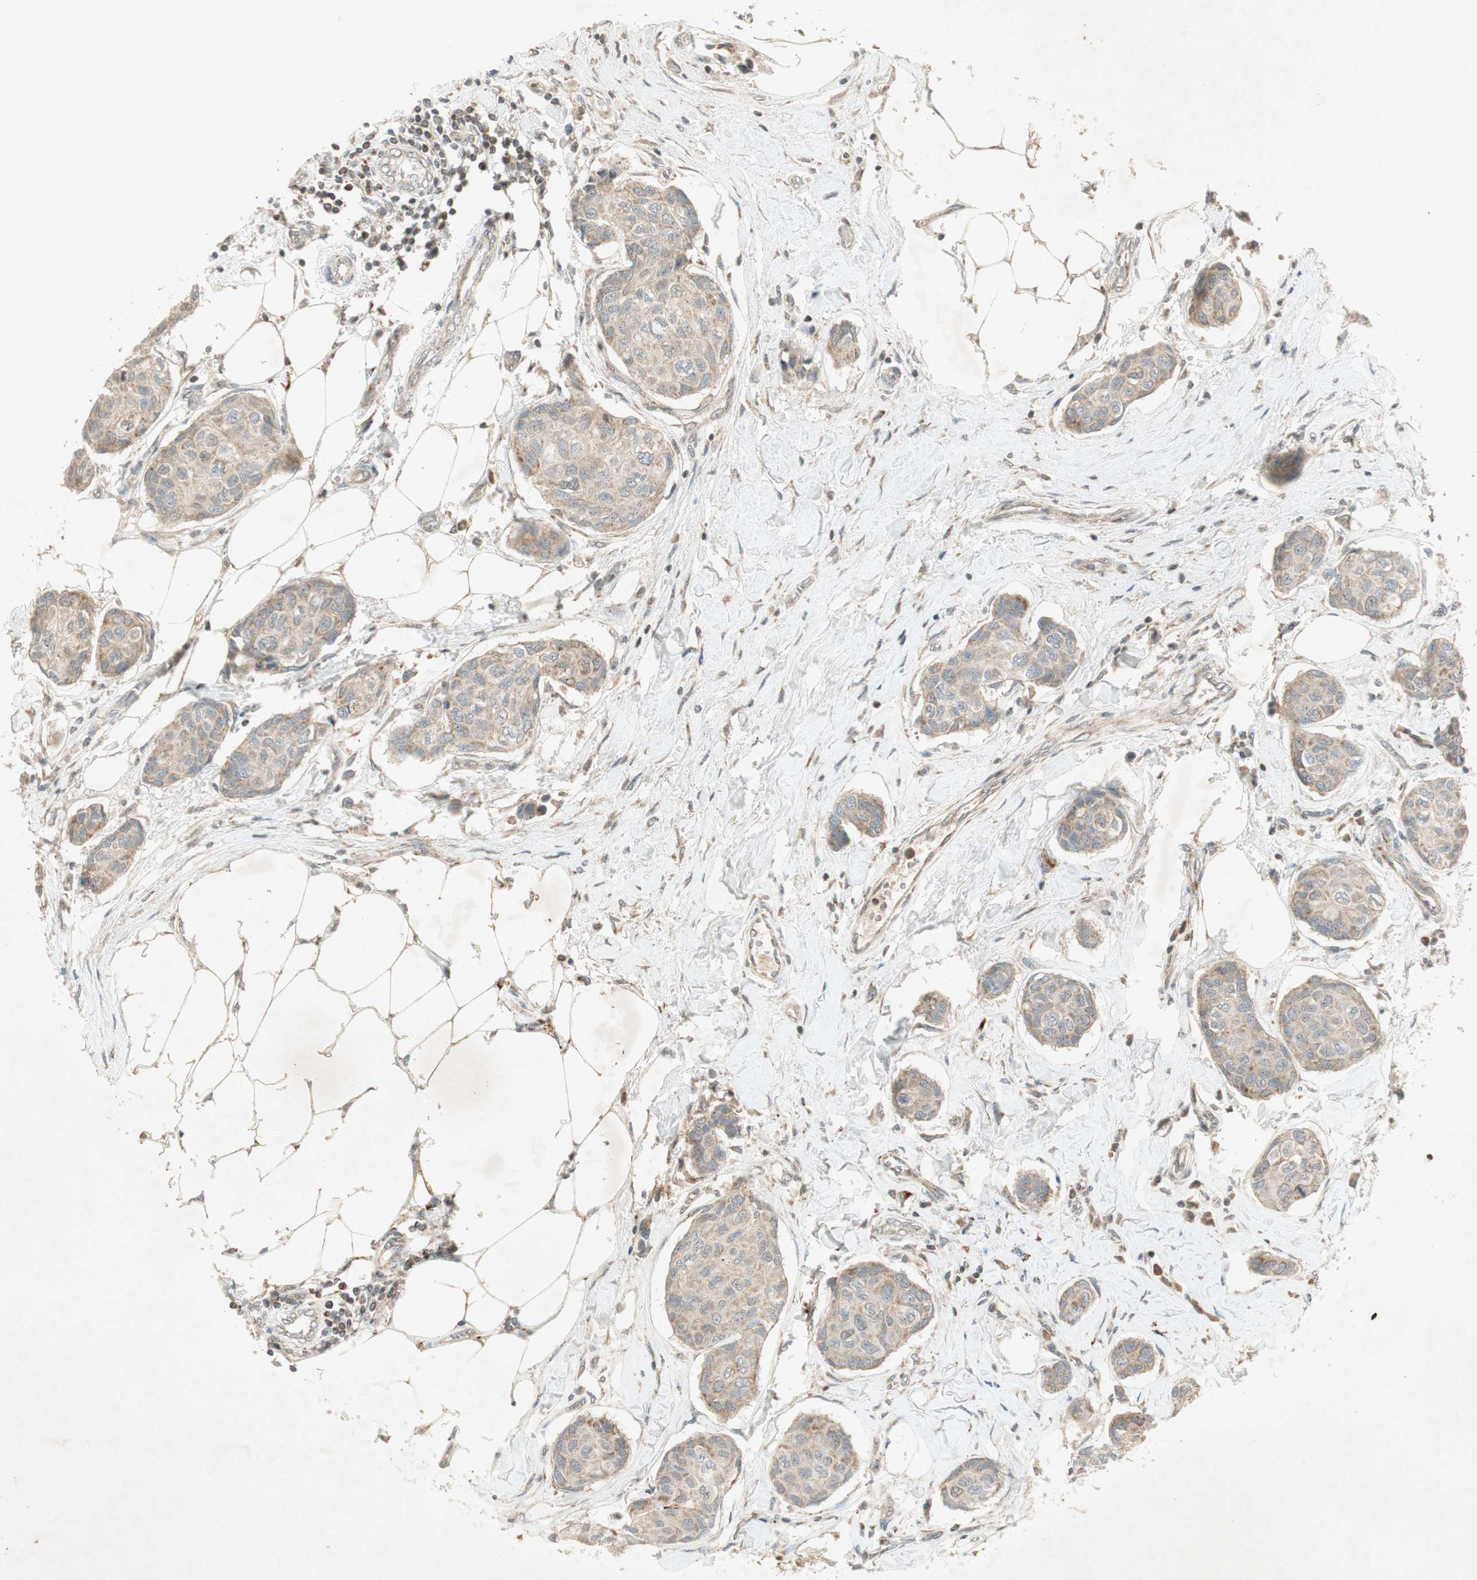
{"staining": {"intensity": "weak", "quantity": ">75%", "location": "cytoplasmic/membranous"}, "tissue": "breast cancer", "cell_type": "Tumor cells", "image_type": "cancer", "snomed": [{"axis": "morphology", "description": "Duct carcinoma"}, {"axis": "topography", "description": "Breast"}], "caption": "This image demonstrates breast cancer (invasive ductal carcinoma) stained with immunohistochemistry to label a protein in brown. The cytoplasmic/membranous of tumor cells show weak positivity for the protein. Nuclei are counter-stained blue.", "gene": "USP2", "patient": {"sex": "female", "age": 80}}